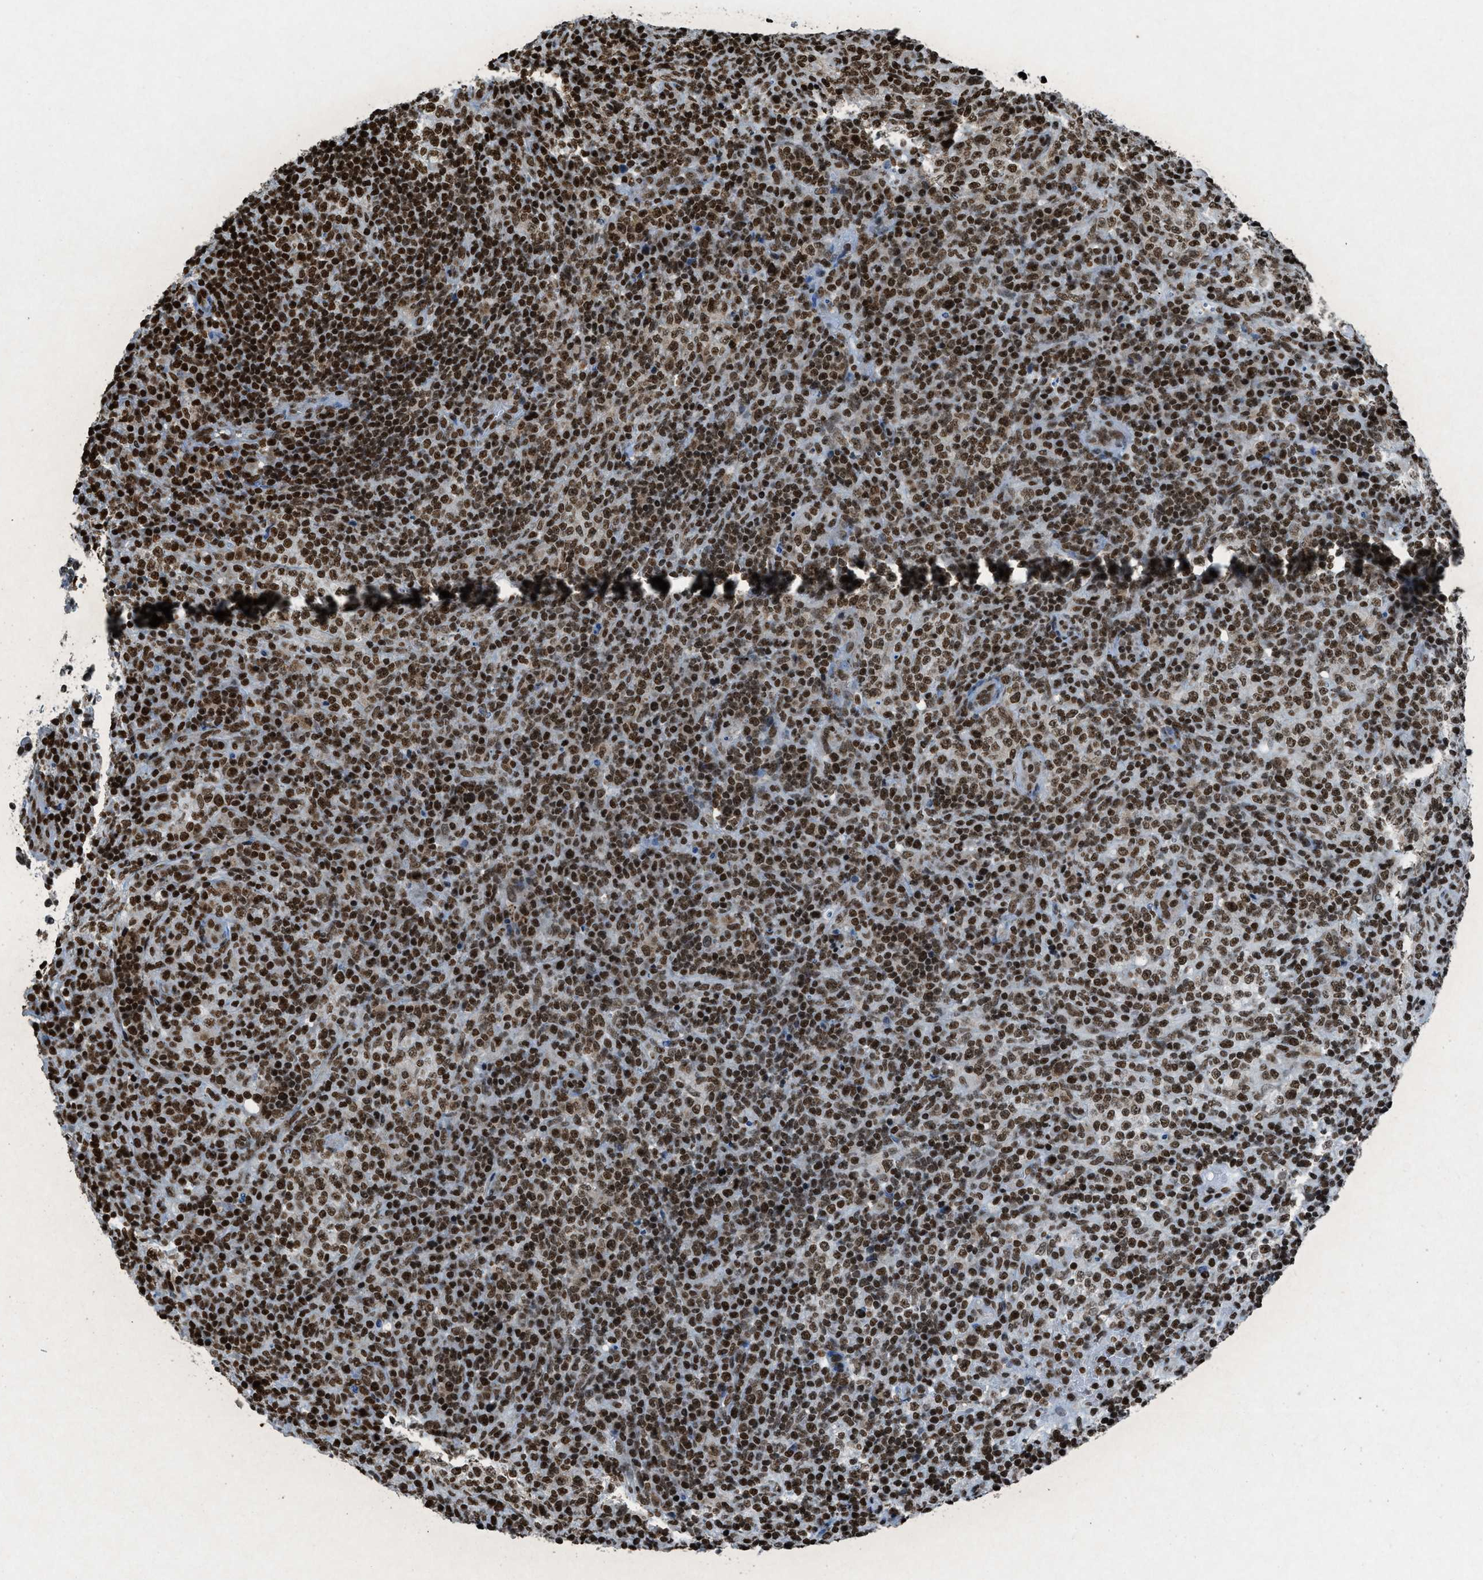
{"staining": {"intensity": "strong", "quantity": ">75%", "location": "nuclear"}, "tissue": "lymphoma", "cell_type": "Tumor cells", "image_type": "cancer", "snomed": [{"axis": "morphology", "description": "Malignant lymphoma, non-Hodgkin's type, High grade"}, {"axis": "topography", "description": "Lymph node"}], "caption": "Immunohistochemistry (IHC) histopathology image of malignant lymphoma, non-Hodgkin's type (high-grade) stained for a protein (brown), which shows high levels of strong nuclear staining in approximately >75% of tumor cells.", "gene": "NXF1", "patient": {"sex": "female", "age": 76}}